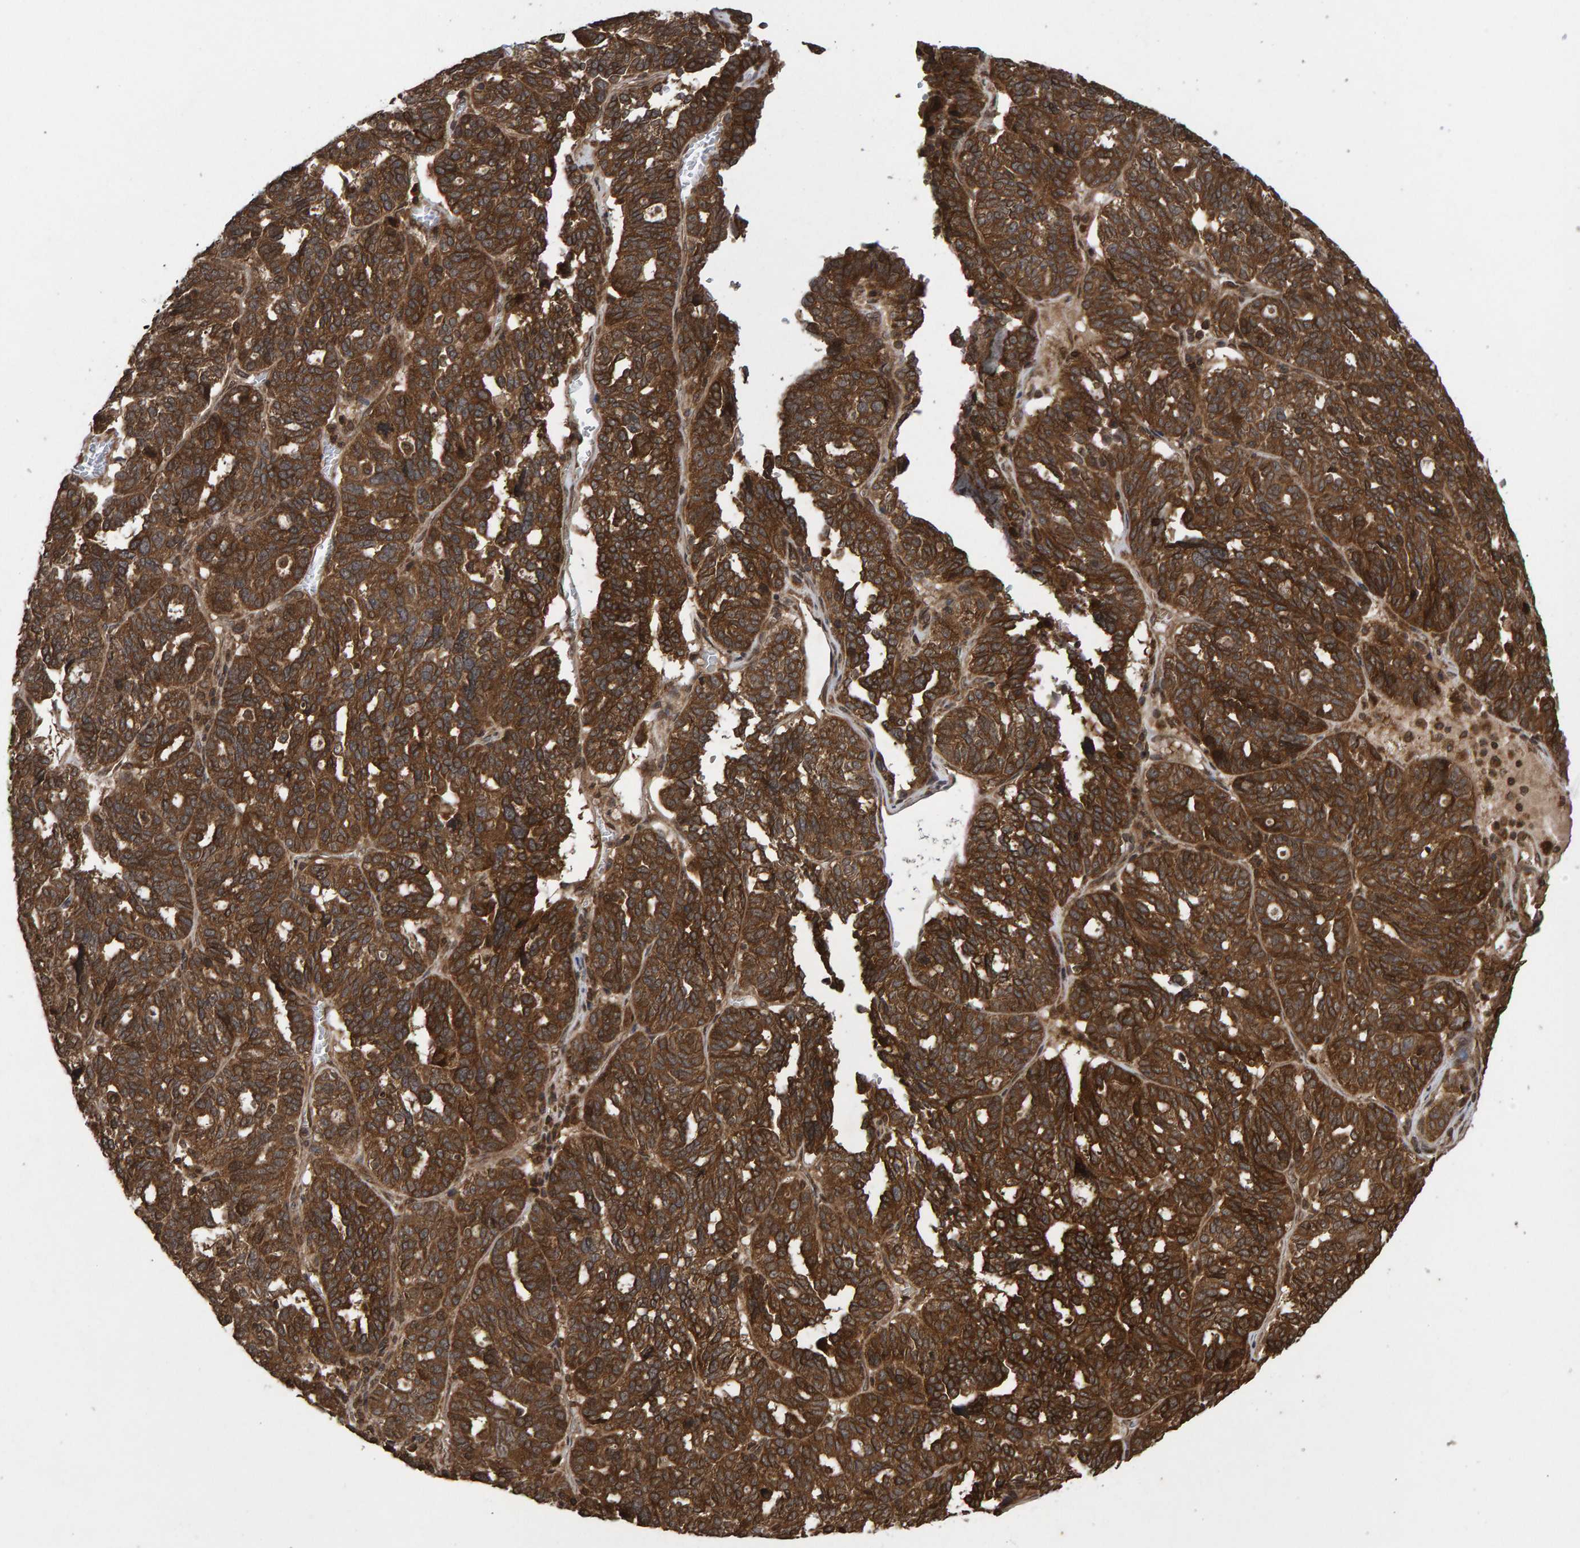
{"staining": {"intensity": "strong", "quantity": ">75%", "location": "cytoplasmic/membranous"}, "tissue": "ovarian cancer", "cell_type": "Tumor cells", "image_type": "cancer", "snomed": [{"axis": "morphology", "description": "Cystadenocarcinoma, serous, NOS"}, {"axis": "topography", "description": "Ovary"}], "caption": "A brown stain highlights strong cytoplasmic/membranous staining of a protein in human ovarian cancer (serous cystadenocarcinoma) tumor cells.", "gene": "GAB2", "patient": {"sex": "female", "age": 59}}